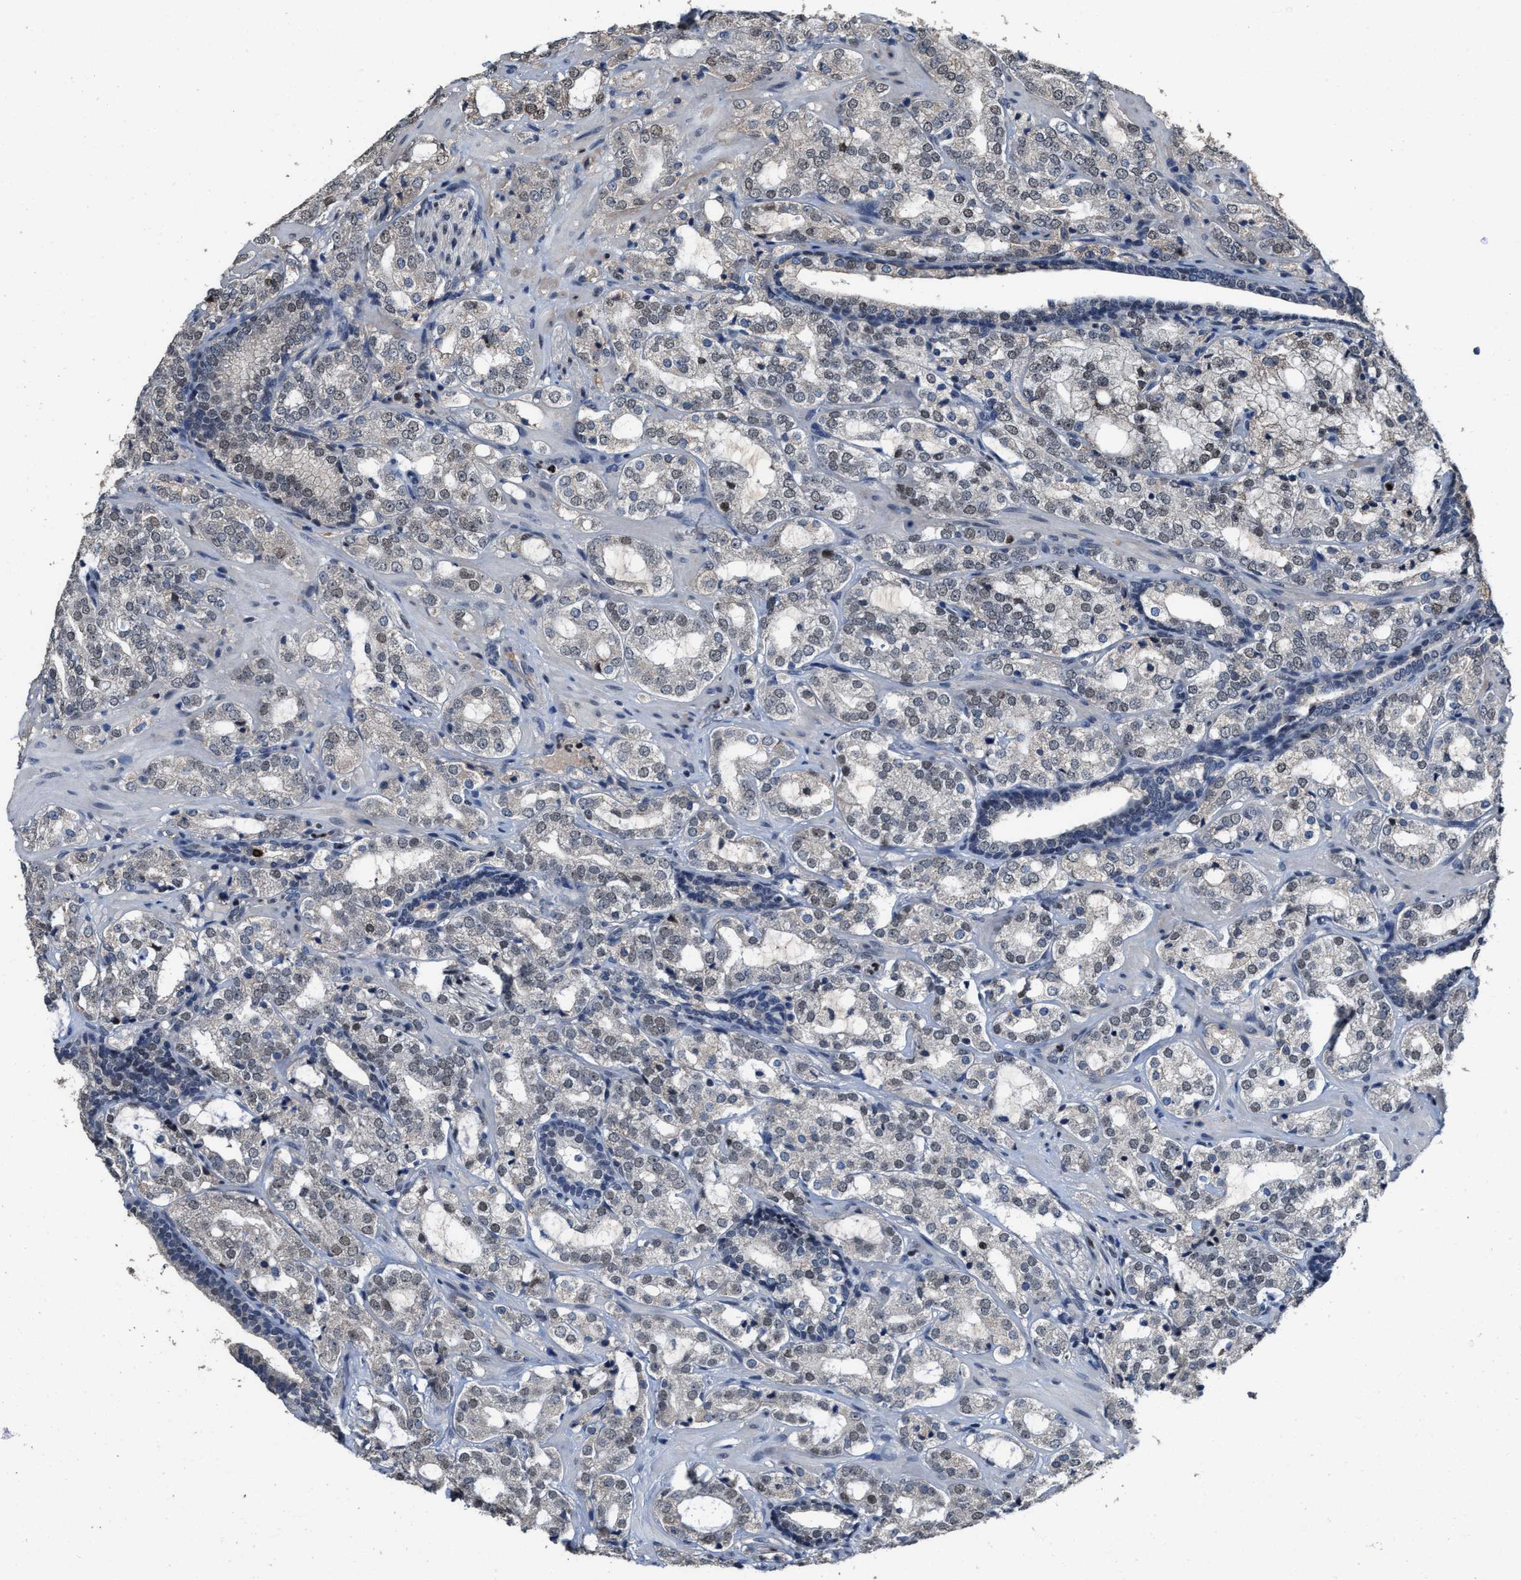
{"staining": {"intensity": "weak", "quantity": "25%-75%", "location": "nuclear"}, "tissue": "prostate cancer", "cell_type": "Tumor cells", "image_type": "cancer", "snomed": [{"axis": "morphology", "description": "Adenocarcinoma, High grade"}, {"axis": "topography", "description": "Prostate"}], "caption": "Tumor cells demonstrate low levels of weak nuclear expression in about 25%-75% of cells in human prostate adenocarcinoma (high-grade).", "gene": "ZNF20", "patient": {"sex": "male", "age": 64}}